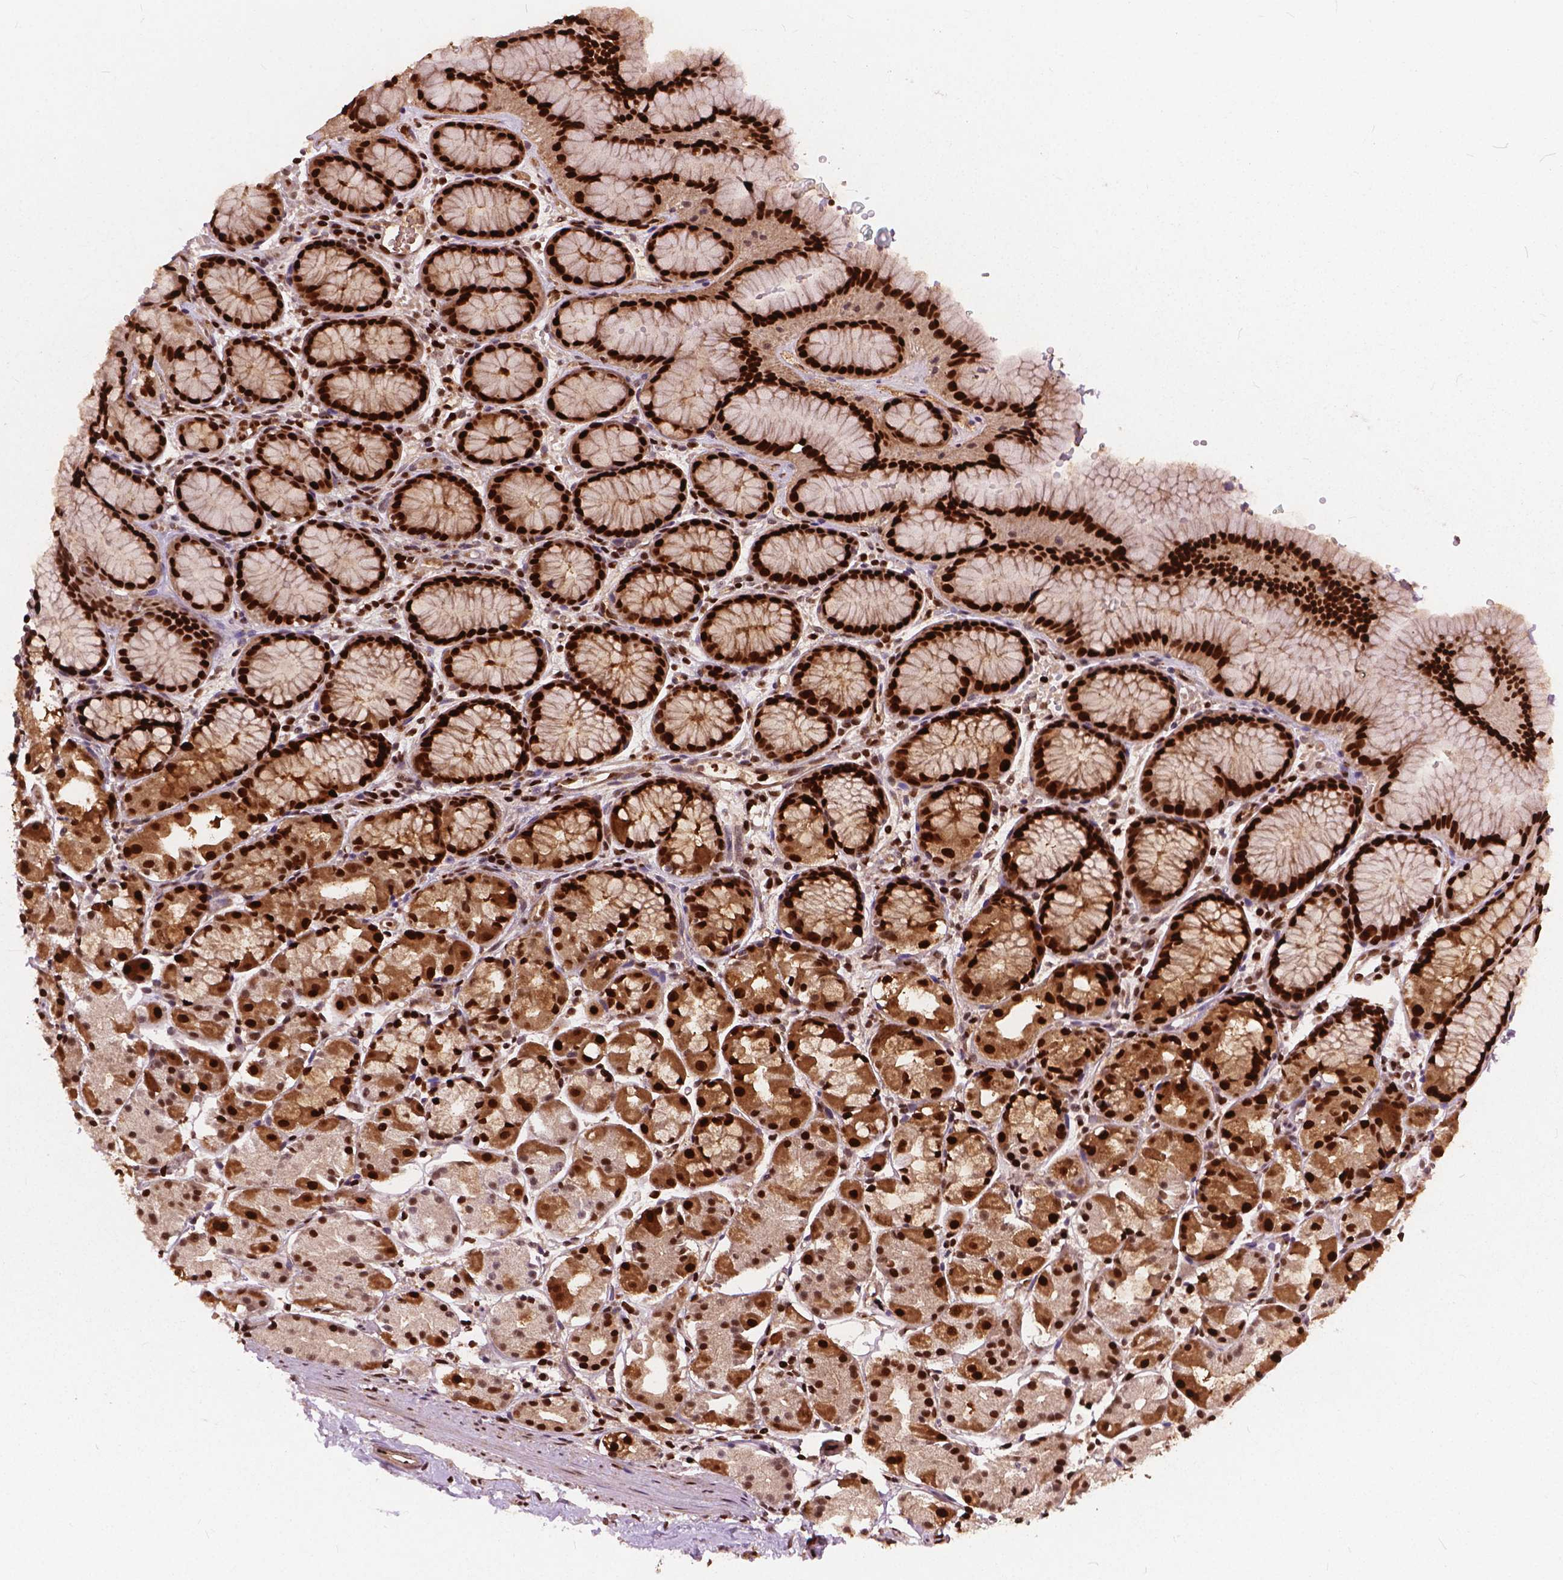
{"staining": {"intensity": "strong", "quantity": ">75%", "location": "nuclear"}, "tissue": "stomach", "cell_type": "Glandular cells", "image_type": "normal", "snomed": [{"axis": "morphology", "description": "Normal tissue, NOS"}, {"axis": "topography", "description": "Stomach, upper"}], "caption": "Stomach was stained to show a protein in brown. There is high levels of strong nuclear positivity in approximately >75% of glandular cells. (brown staining indicates protein expression, while blue staining denotes nuclei).", "gene": "ANP32A", "patient": {"sex": "male", "age": 47}}